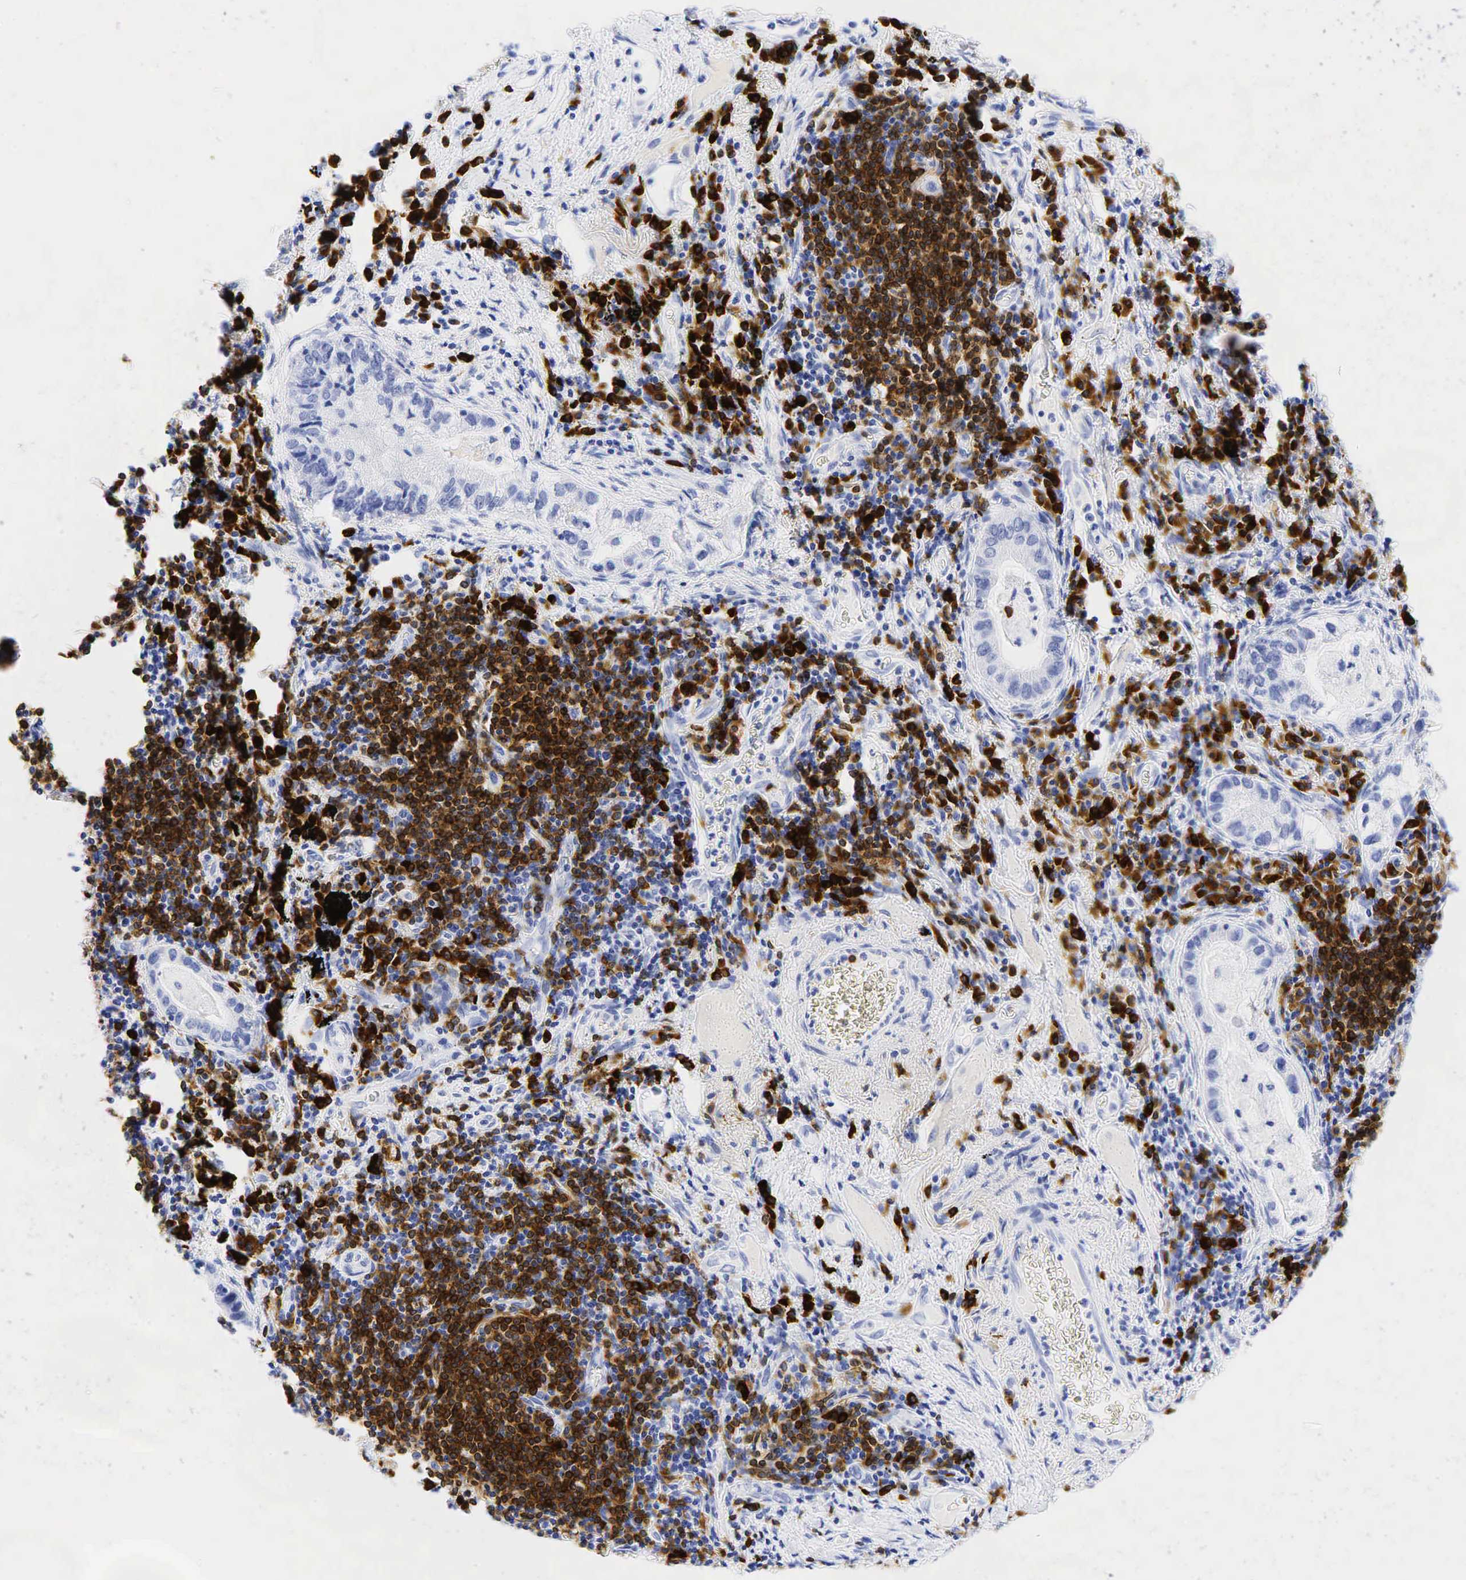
{"staining": {"intensity": "negative", "quantity": "none", "location": "none"}, "tissue": "lung cancer", "cell_type": "Tumor cells", "image_type": "cancer", "snomed": [{"axis": "morphology", "description": "Adenocarcinoma, NOS"}, {"axis": "topography", "description": "Lung"}], "caption": "The image shows no staining of tumor cells in adenocarcinoma (lung). (IHC, brightfield microscopy, high magnification).", "gene": "CD79A", "patient": {"sex": "female", "age": 50}}